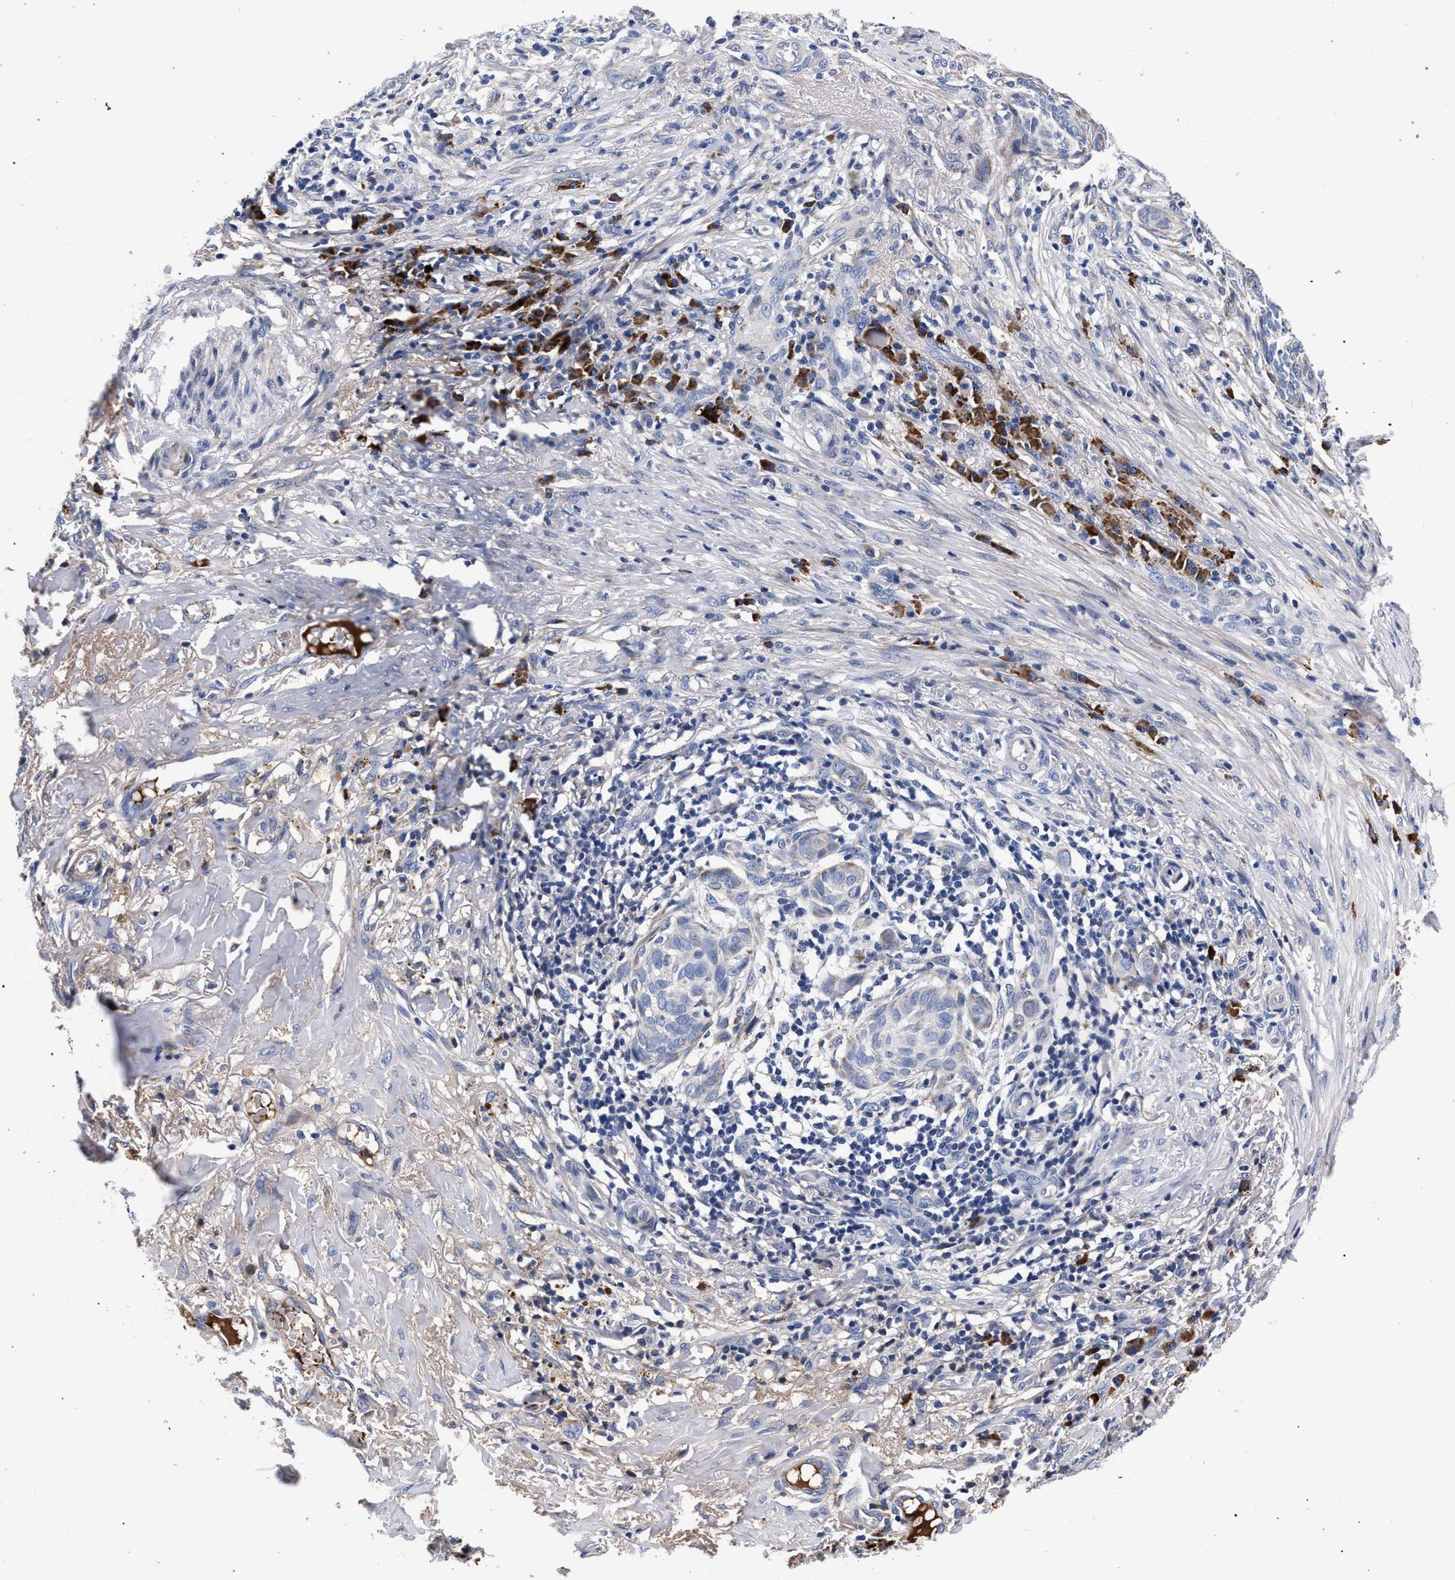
{"staining": {"intensity": "negative", "quantity": "none", "location": "none"}, "tissue": "skin cancer", "cell_type": "Tumor cells", "image_type": "cancer", "snomed": [{"axis": "morphology", "description": "Basal cell carcinoma"}, {"axis": "topography", "description": "Skin"}], "caption": "Immunohistochemical staining of human basal cell carcinoma (skin) reveals no significant expression in tumor cells.", "gene": "ACOX1", "patient": {"sex": "male", "age": 85}}